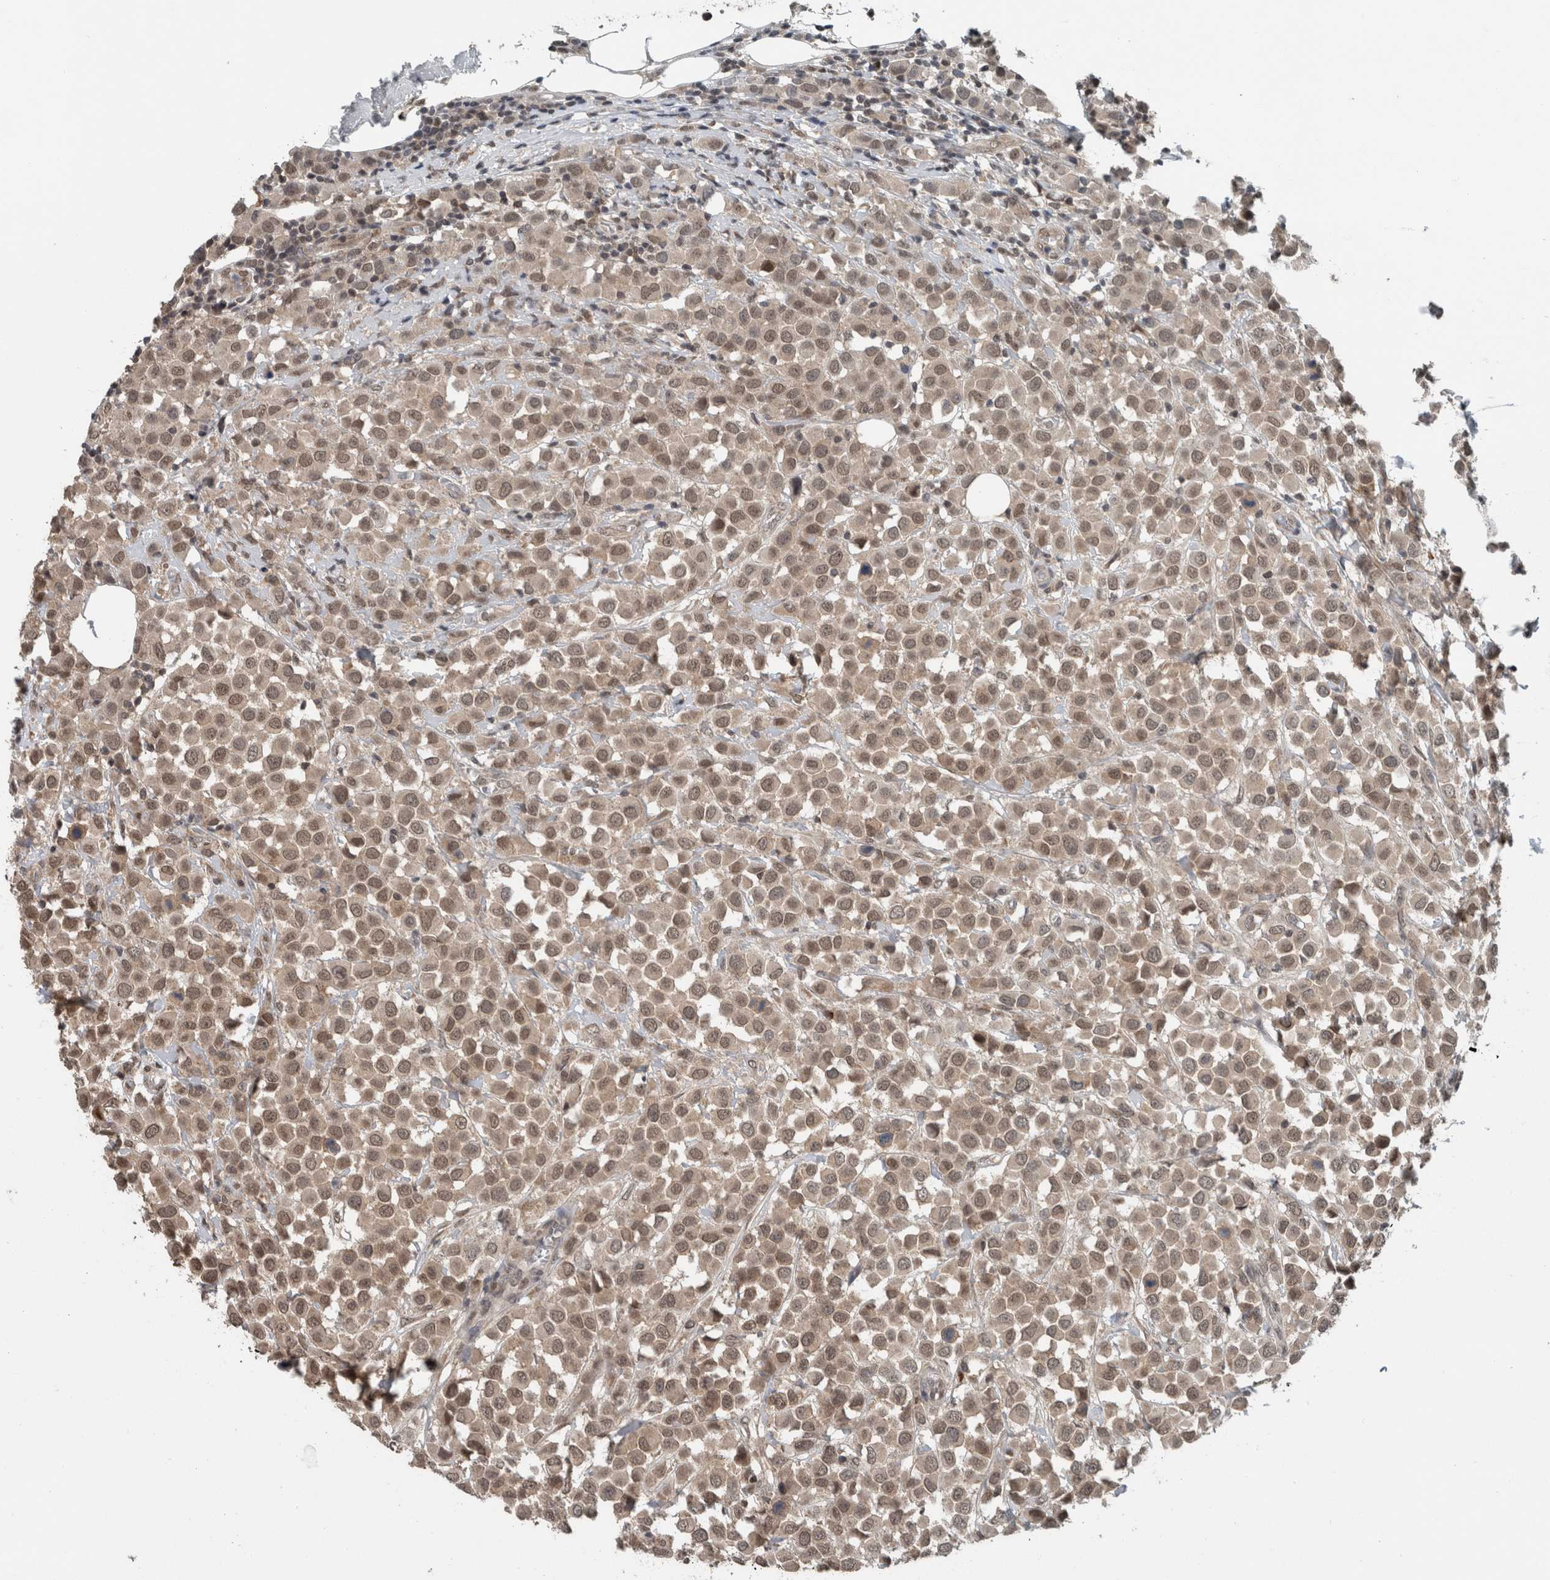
{"staining": {"intensity": "weak", "quantity": ">75%", "location": "cytoplasmic/membranous,nuclear"}, "tissue": "breast cancer", "cell_type": "Tumor cells", "image_type": "cancer", "snomed": [{"axis": "morphology", "description": "Duct carcinoma"}, {"axis": "topography", "description": "Breast"}], "caption": "Breast cancer (infiltrating ductal carcinoma) tissue displays weak cytoplasmic/membranous and nuclear staining in about >75% of tumor cells", "gene": "SPAG7", "patient": {"sex": "female", "age": 61}}